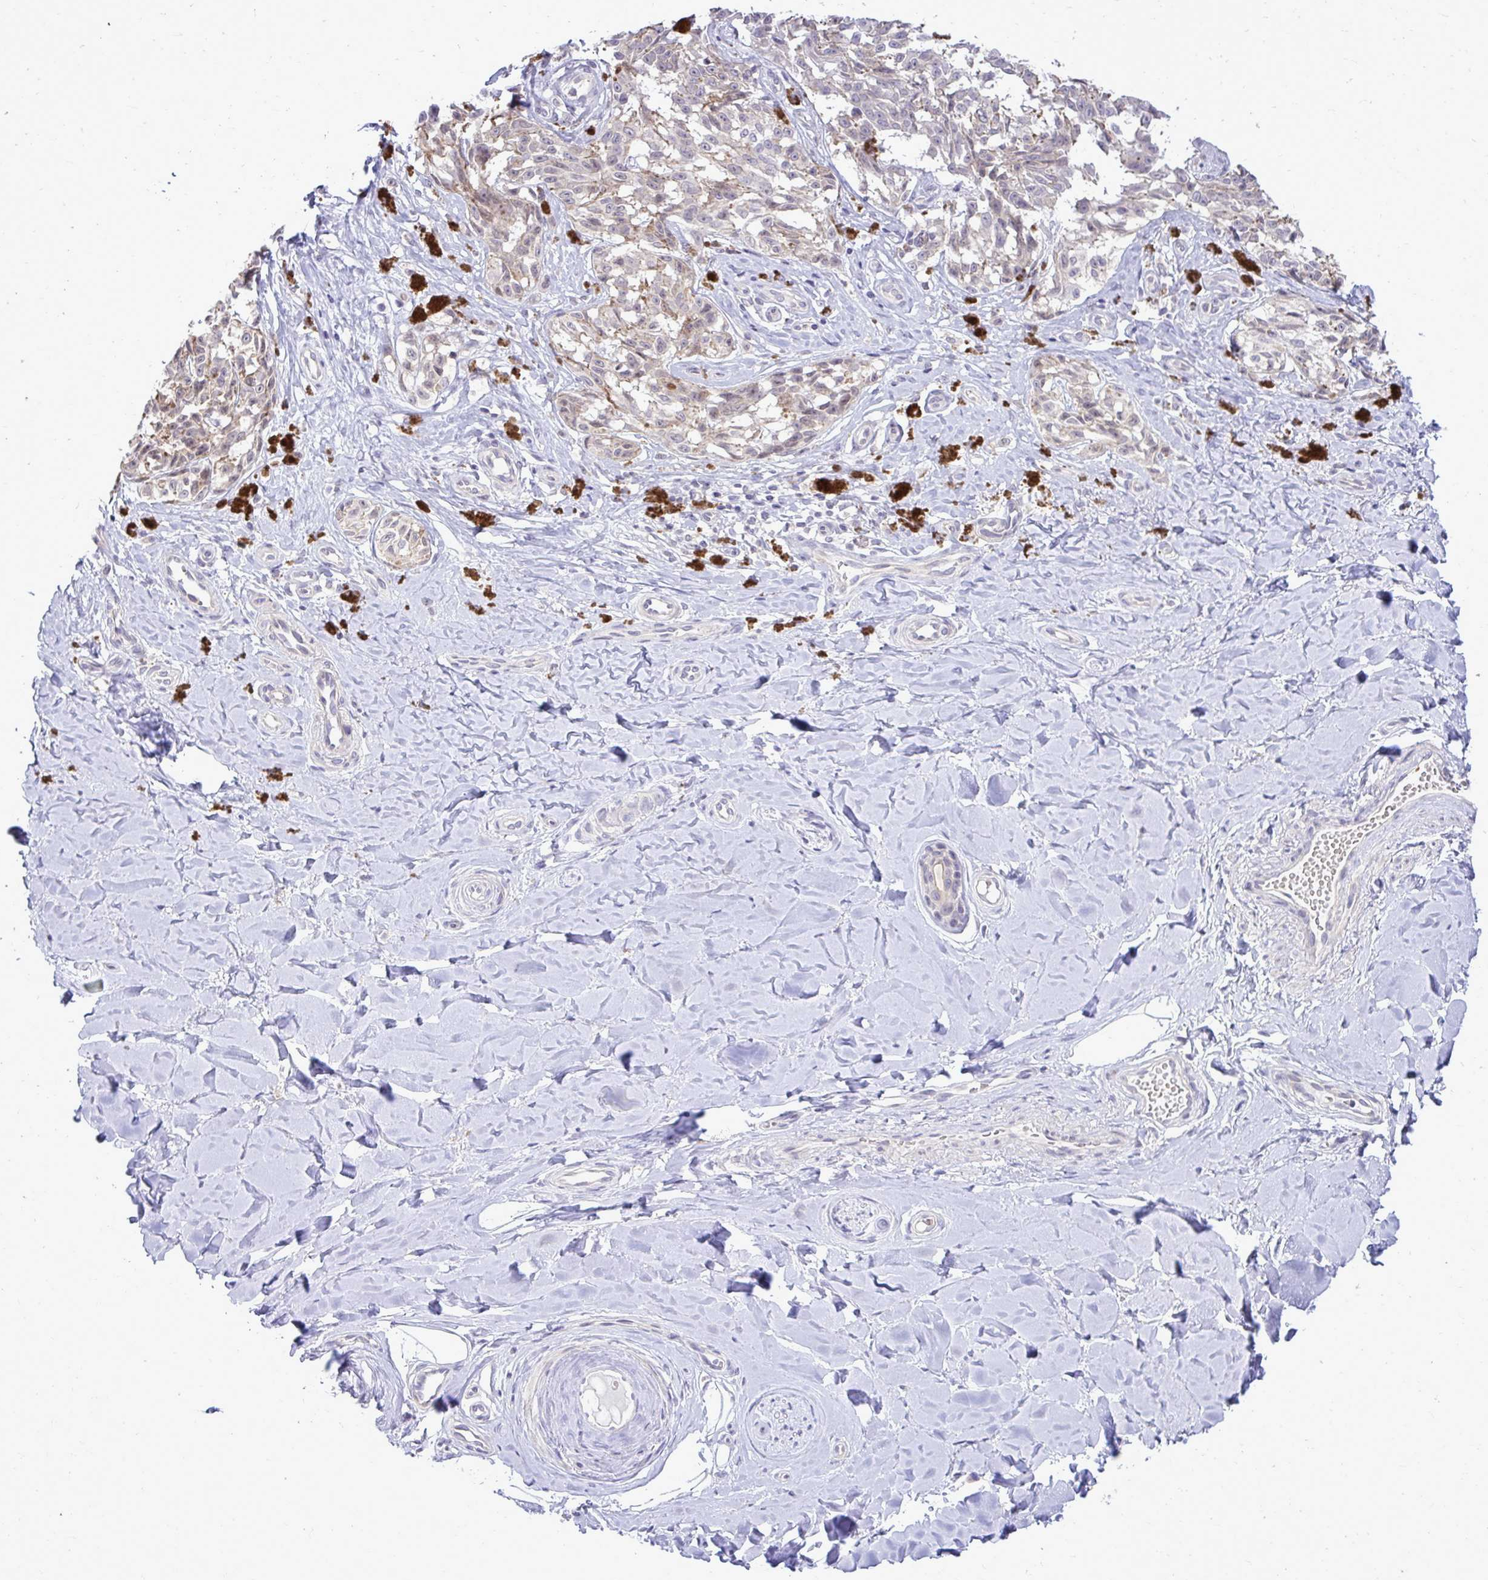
{"staining": {"intensity": "weak", "quantity": ">75%", "location": "cytoplasmic/membranous"}, "tissue": "melanoma", "cell_type": "Tumor cells", "image_type": "cancer", "snomed": [{"axis": "morphology", "description": "Malignant melanoma, NOS"}, {"axis": "topography", "description": "Skin"}], "caption": "Immunohistochemical staining of human melanoma displays low levels of weak cytoplasmic/membranous expression in approximately >75% of tumor cells.", "gene": "DPY19L1", "patient": {"sex": "female", "age": 65}}